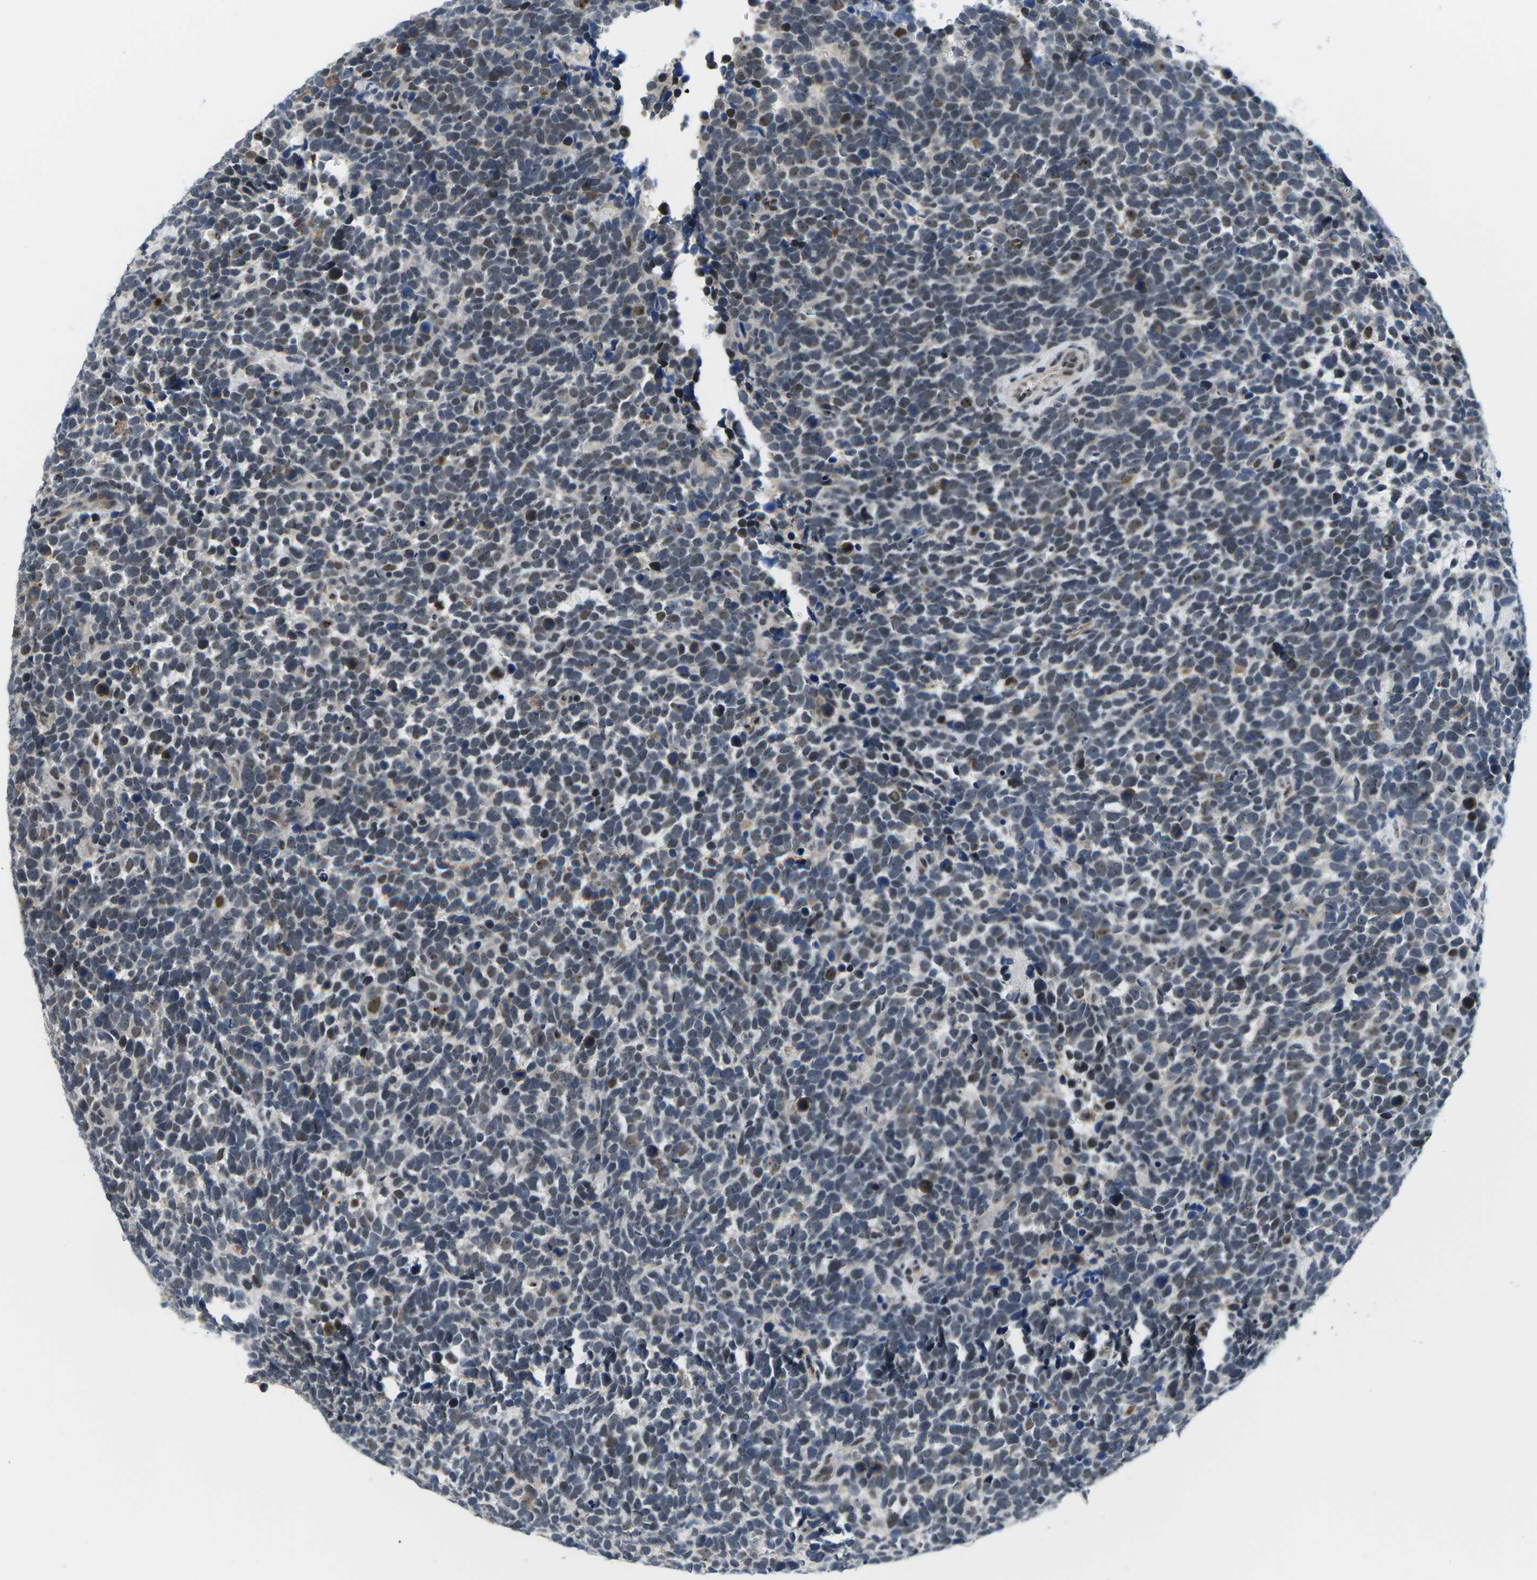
{"staining": {"intensity": "weak", "quantity": "<25%", "location": "nuclear"}, "tissue": "urothelial cancer", "cell_type": "Tumor cells", "image_type": "cancer", "snomed": [{"axis": "morphology", "description": "Urothelial carcinoma, High grade"}, {"axis": "topography", "description": "Urinary bladder"}], "caption": "DAB immunohistochemical staining of human high-grade urothelial carcinoma displays no significant expression in tumor cells. (Immunohistochemistry, brightfield microscopy, high magnification).", "gene": "NSRP1", "patient": {"sex": "female", "age": 82}}